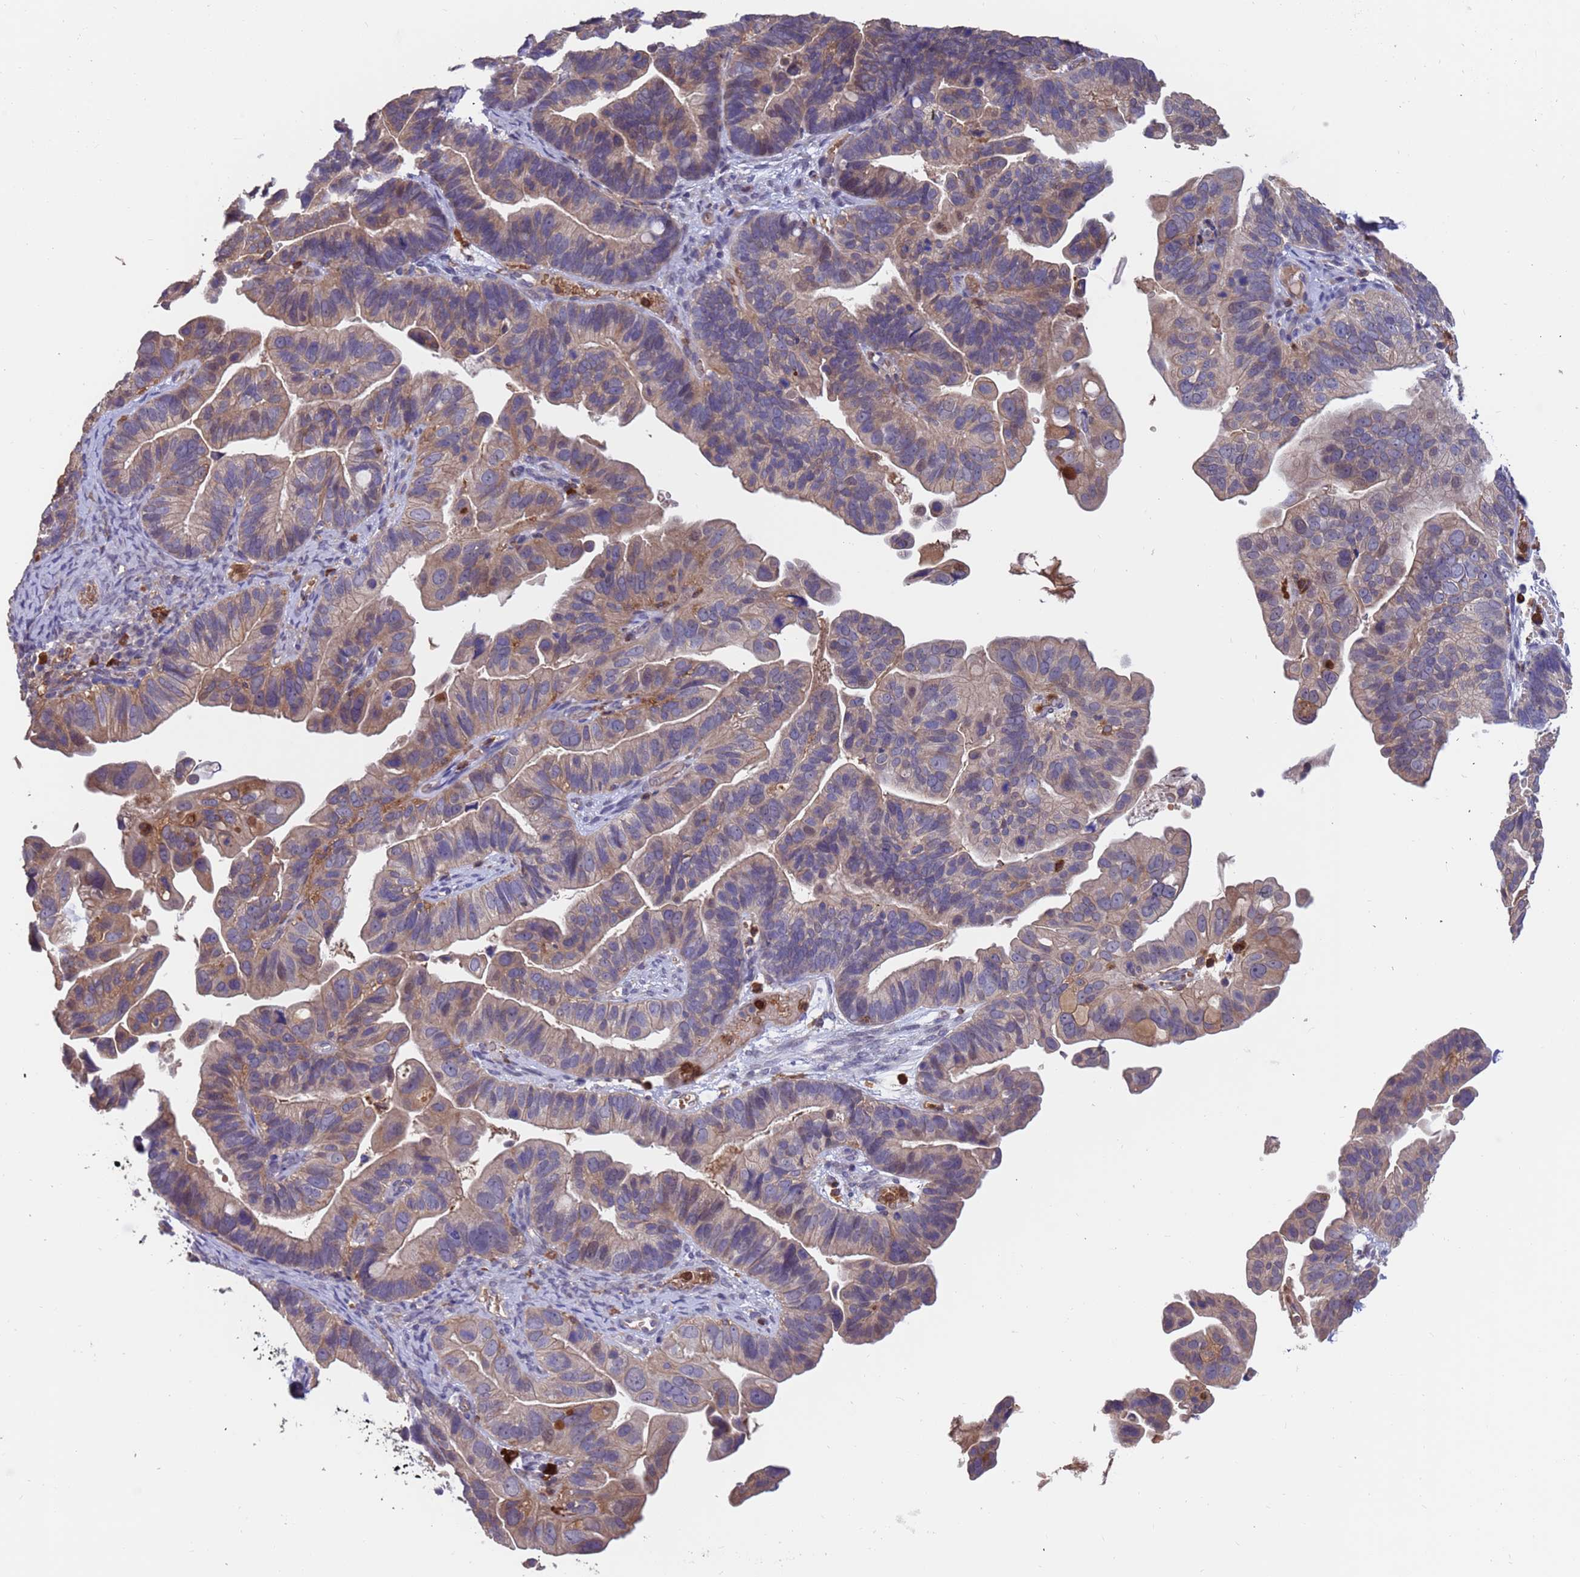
{"staining": {"intensity": "weak", "quantity": "25%-75%", "location": "cytoplasmic/membranous"}, "tissue": "ovarian cancer", "cell_type": "Tumor cells", "image_type": "cancer", "snomed": [{"axis": "morphology", "description": "Cystadenocarcinoma, serous, NOS"}, {"axis": "topography", "description": "Ovary"}], "caption": "Human ovarian serous cystadenocarcinoma stained with a protein marker demonstrates weak staining in tumor cells.", "gene": "AMPD3", "patient": {"sex": "female", "age": 56}}